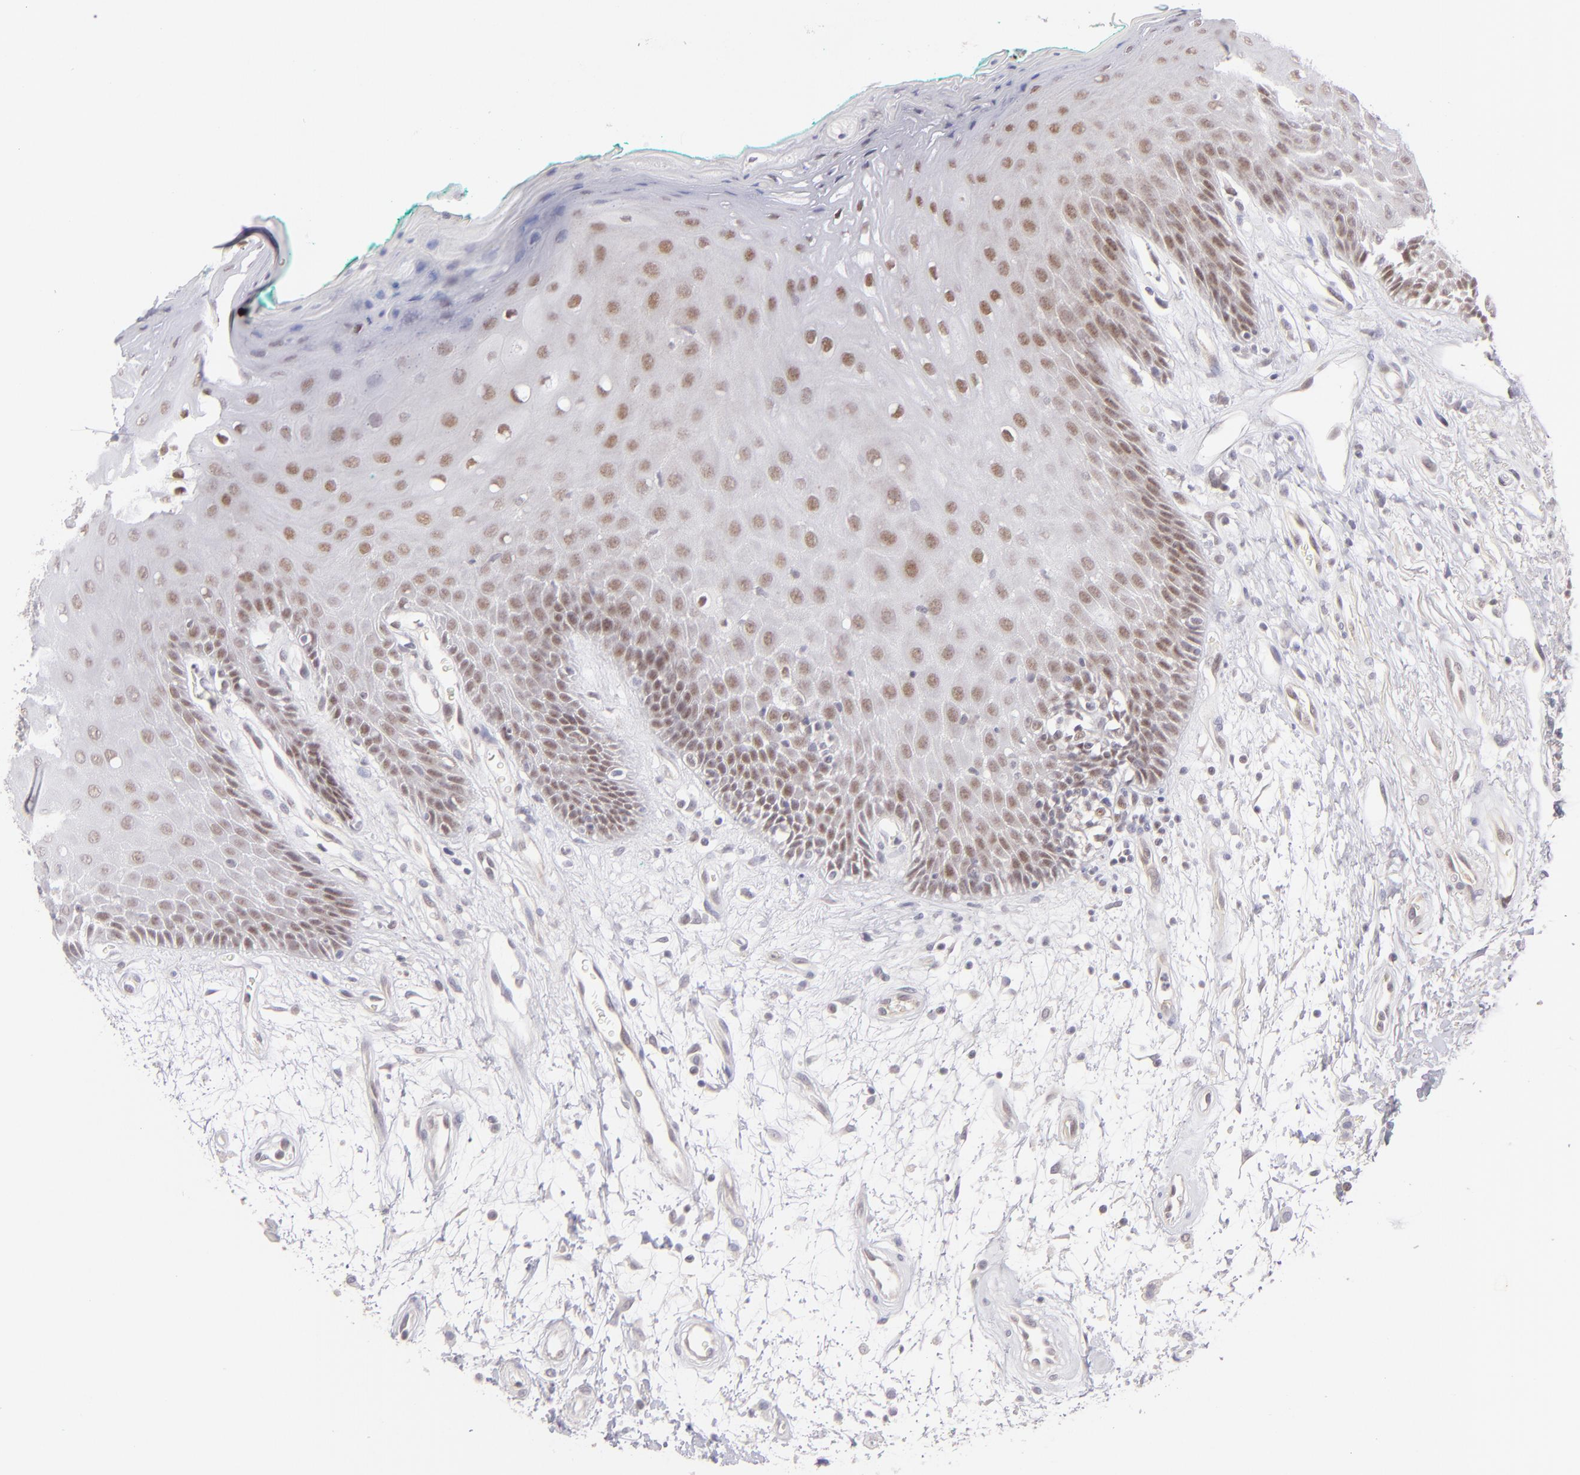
{"staining": {"intensity": "moderate", "quantity": "25%-75%", "location": "nuclear"}, "tissue": "oral mucosa", "cell_type": "Squamous epithelial cells", "image_type": "normal", "snomed": [{"axis": "morphology", "description": "Normal tissue, NOS"}, {"axis": "morphology", "description": "Squamous cell carcinoma, NOS"}, {"axis": "topography", "description": "Skeletal muscle"}, {"axis": "topography", "description": "Oral tissue"}, {"axis": "topography", "description": "Head-Neck"}], "caption": "Immunohistochemistry (IHC) (DAB) staining of unremarkable human oral mucosa shows moderate nuclear protein staining in about 25%-75% of squamous epithelial cells. (Stains: DAB in brown, nuclei in blue, Microscopy: brightfield microscopy at high magnification).", "gene": "POU2F1", "patient": {"sex": "female", "age": 84}}